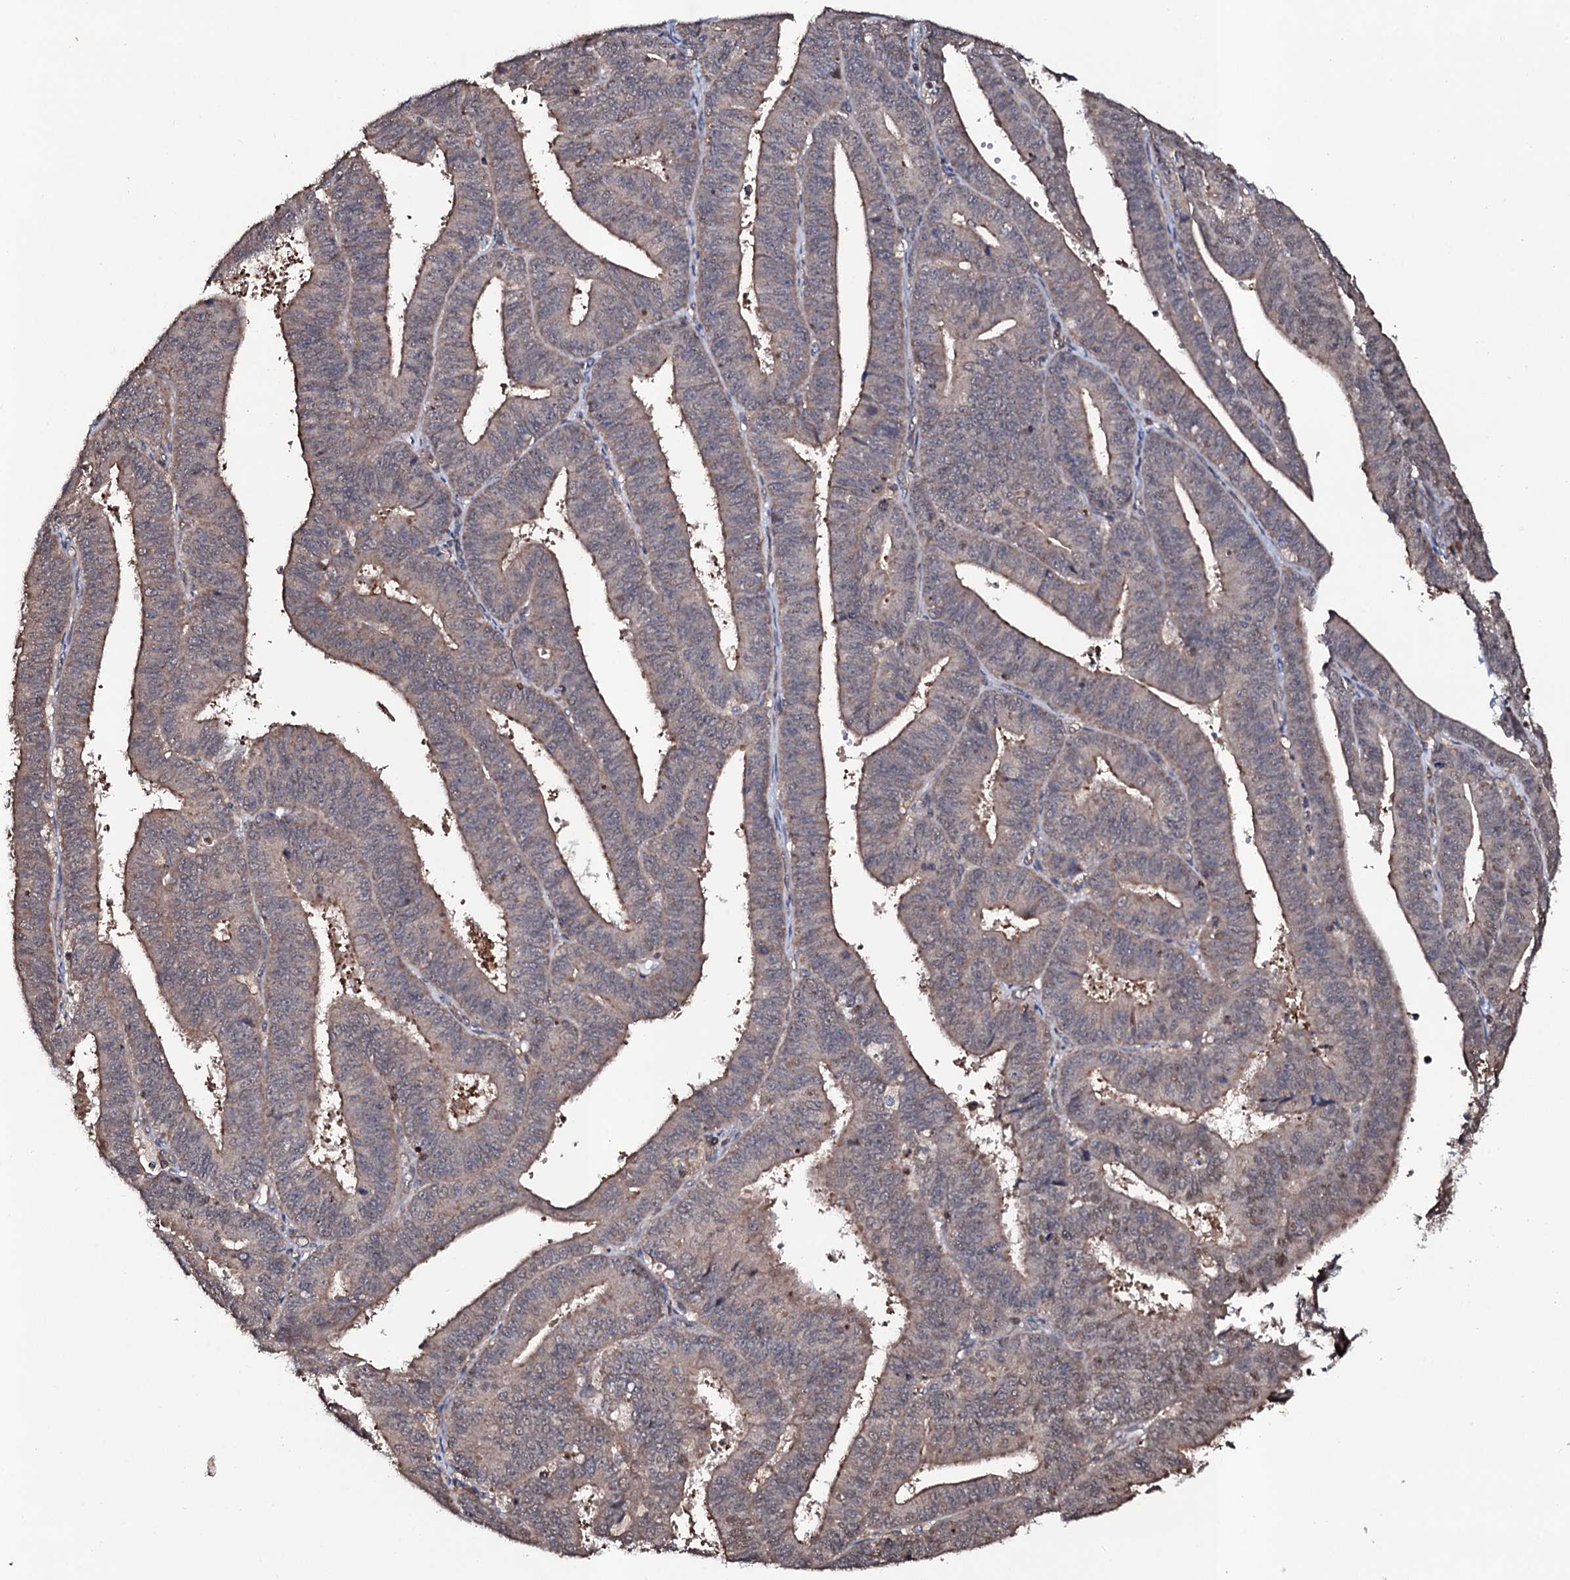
{"staining": {"intensity": "weak", "quantity": "25%-75%", "location": "cytoplasmic/membranous,nuclear"}, "tissue": "endometrial cancer", "cell_type": "Tumor cells", "image_type": "cancer", "snomed": [{"axis": "morphology", "description": "Adenocarcinoma, NOS"}, {"axis": "topography", "description": "Endometrium"}], "caption": "Protein expression analysis of endometrial cancer (adenocarcinoma) exhibits weak cytoplasmic/membranous and nuclear positivity in approximately 25%-75% of tumor cells.", "gene": "COG6", "patient": {"sex": "female", "age": 73}}